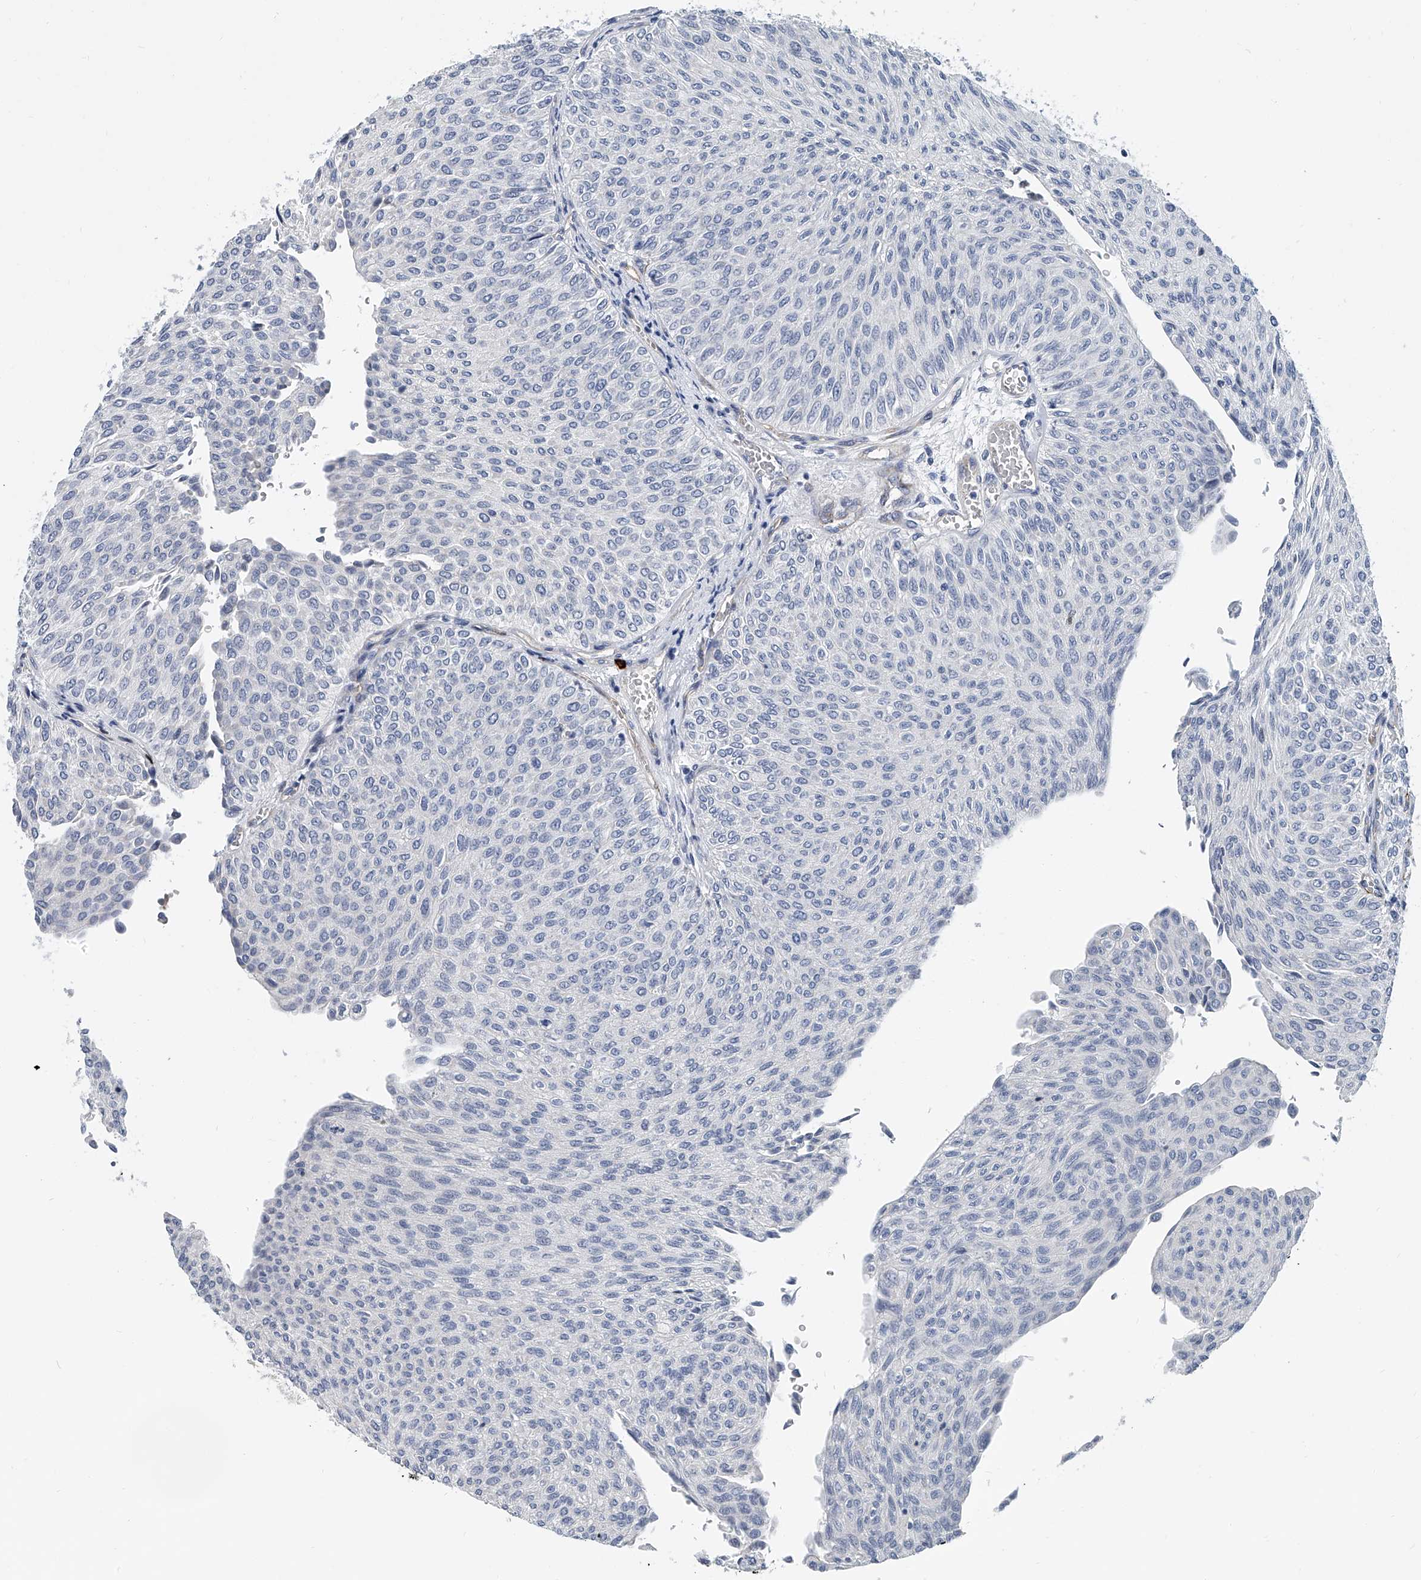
{"staining": {"intensity": "negative", "quantity": "none", "location": "none"}, "tissue": "urothelial cancer", "cell_type": "Tumor cells", "image_type": "cancer", "snomed": [{"axis": "morphology", "description": "Urothelial carcinoma, Low grade"}, {"axis": "topography", "description": "Urinary bladder"}], "caption": "Low-grade urothelial carcinoma stained for a protein using immunohistochemistry displays no staining tumor cells.", "gene": "KIRREL1", "patient": {"sex": "male", "age": 78}}